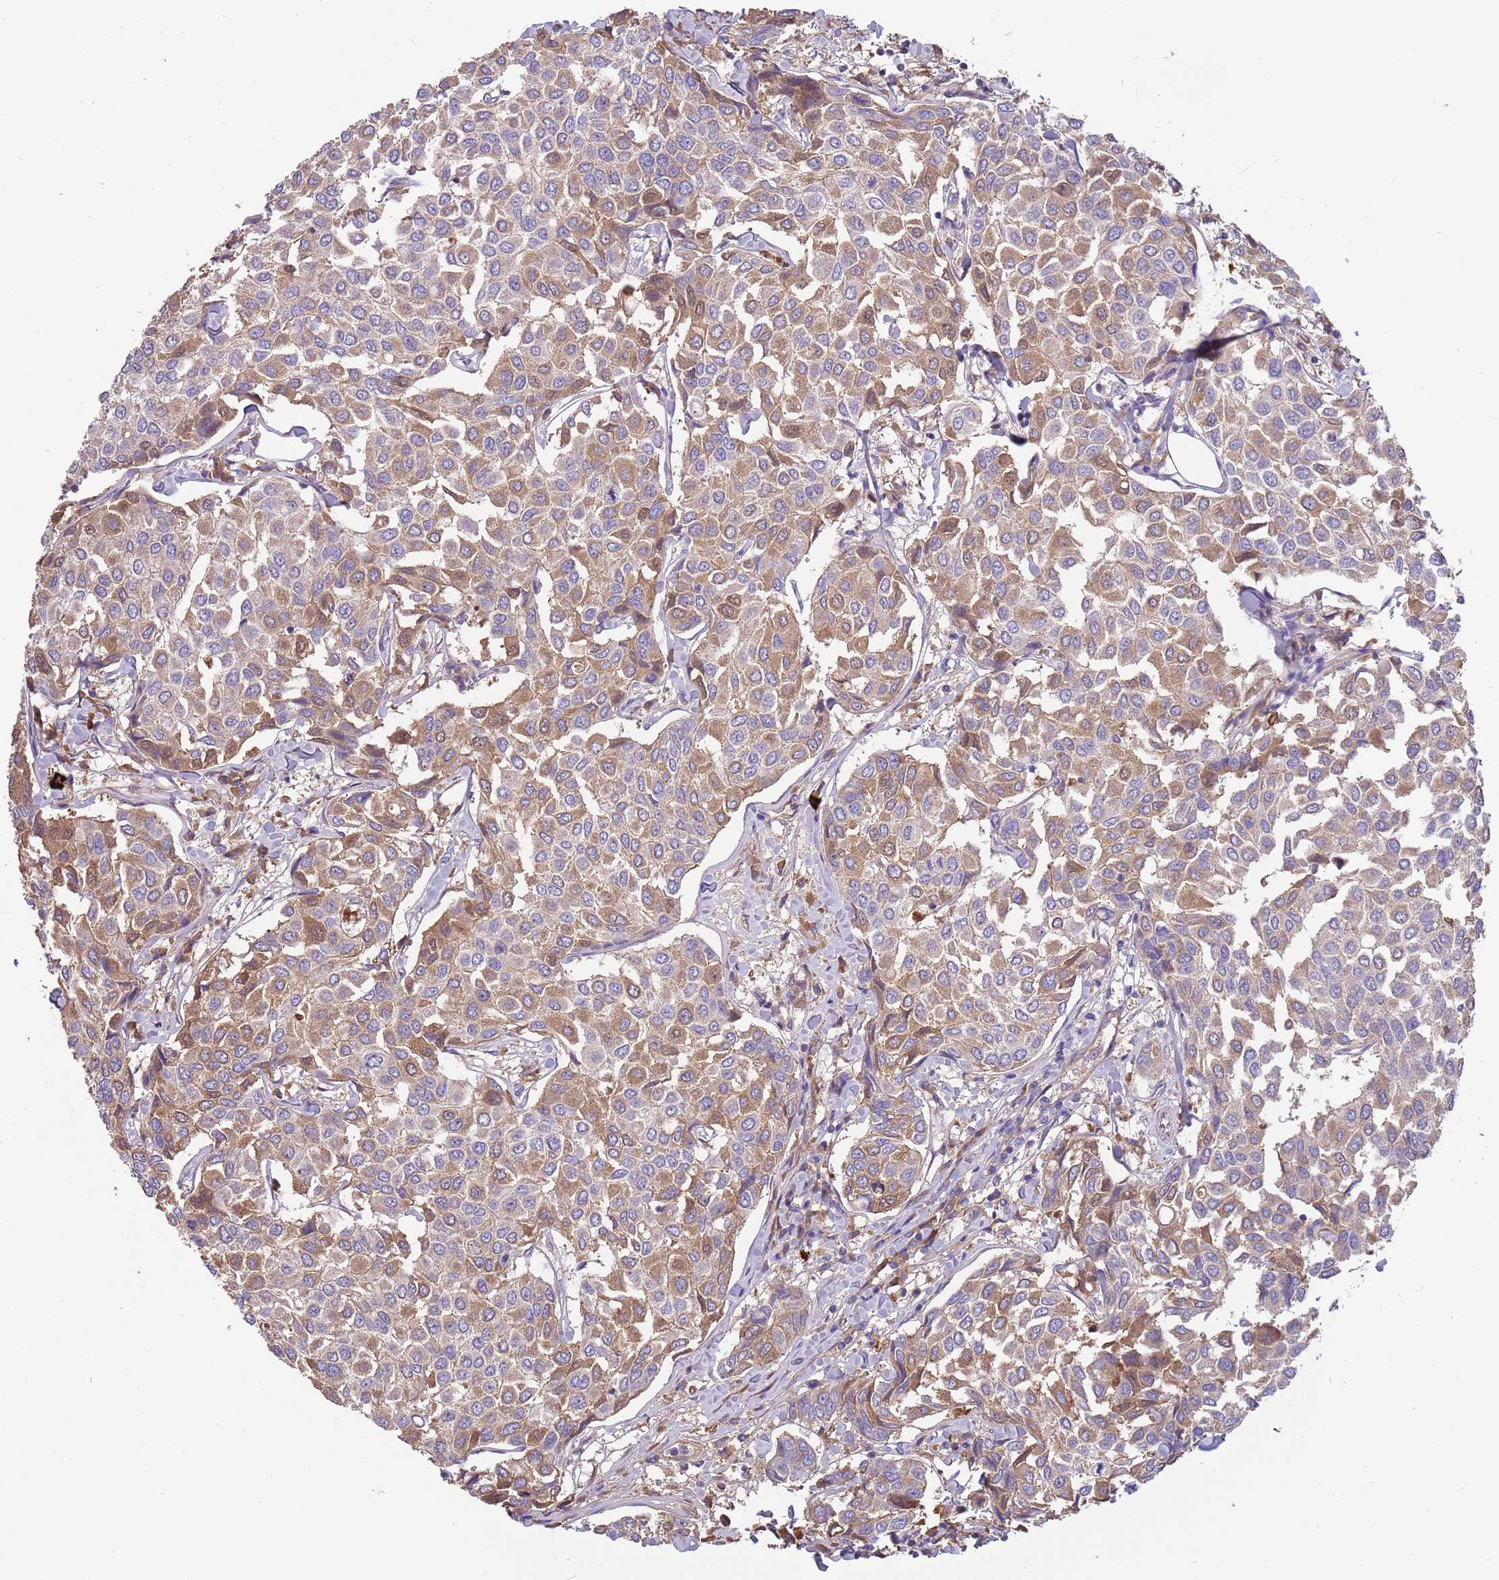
{"staining": {"intensity": "moderate", "quantity": ">75%", "location": "cytoplasmic/membranous"}, "tissue": "breast cancer", "cell_type": "Tumor cells", "image_type": "cancer", "snomed": [{"axis": "morphology", "description": "Duct carcinoma"}, {"axis": "topography", "description": "Breast"}], "caption": "Immunohistochemistry (IHC) (DAB (3,3'-diaminobenzidine)) staining of human infiltrating ductal carcinoma (breast) shows moderate cytoplasmic/membranous protein staining in about >75% of tumor cells.", "gene": "TRMO", "patient": {"sex": "female", "age": 55}}